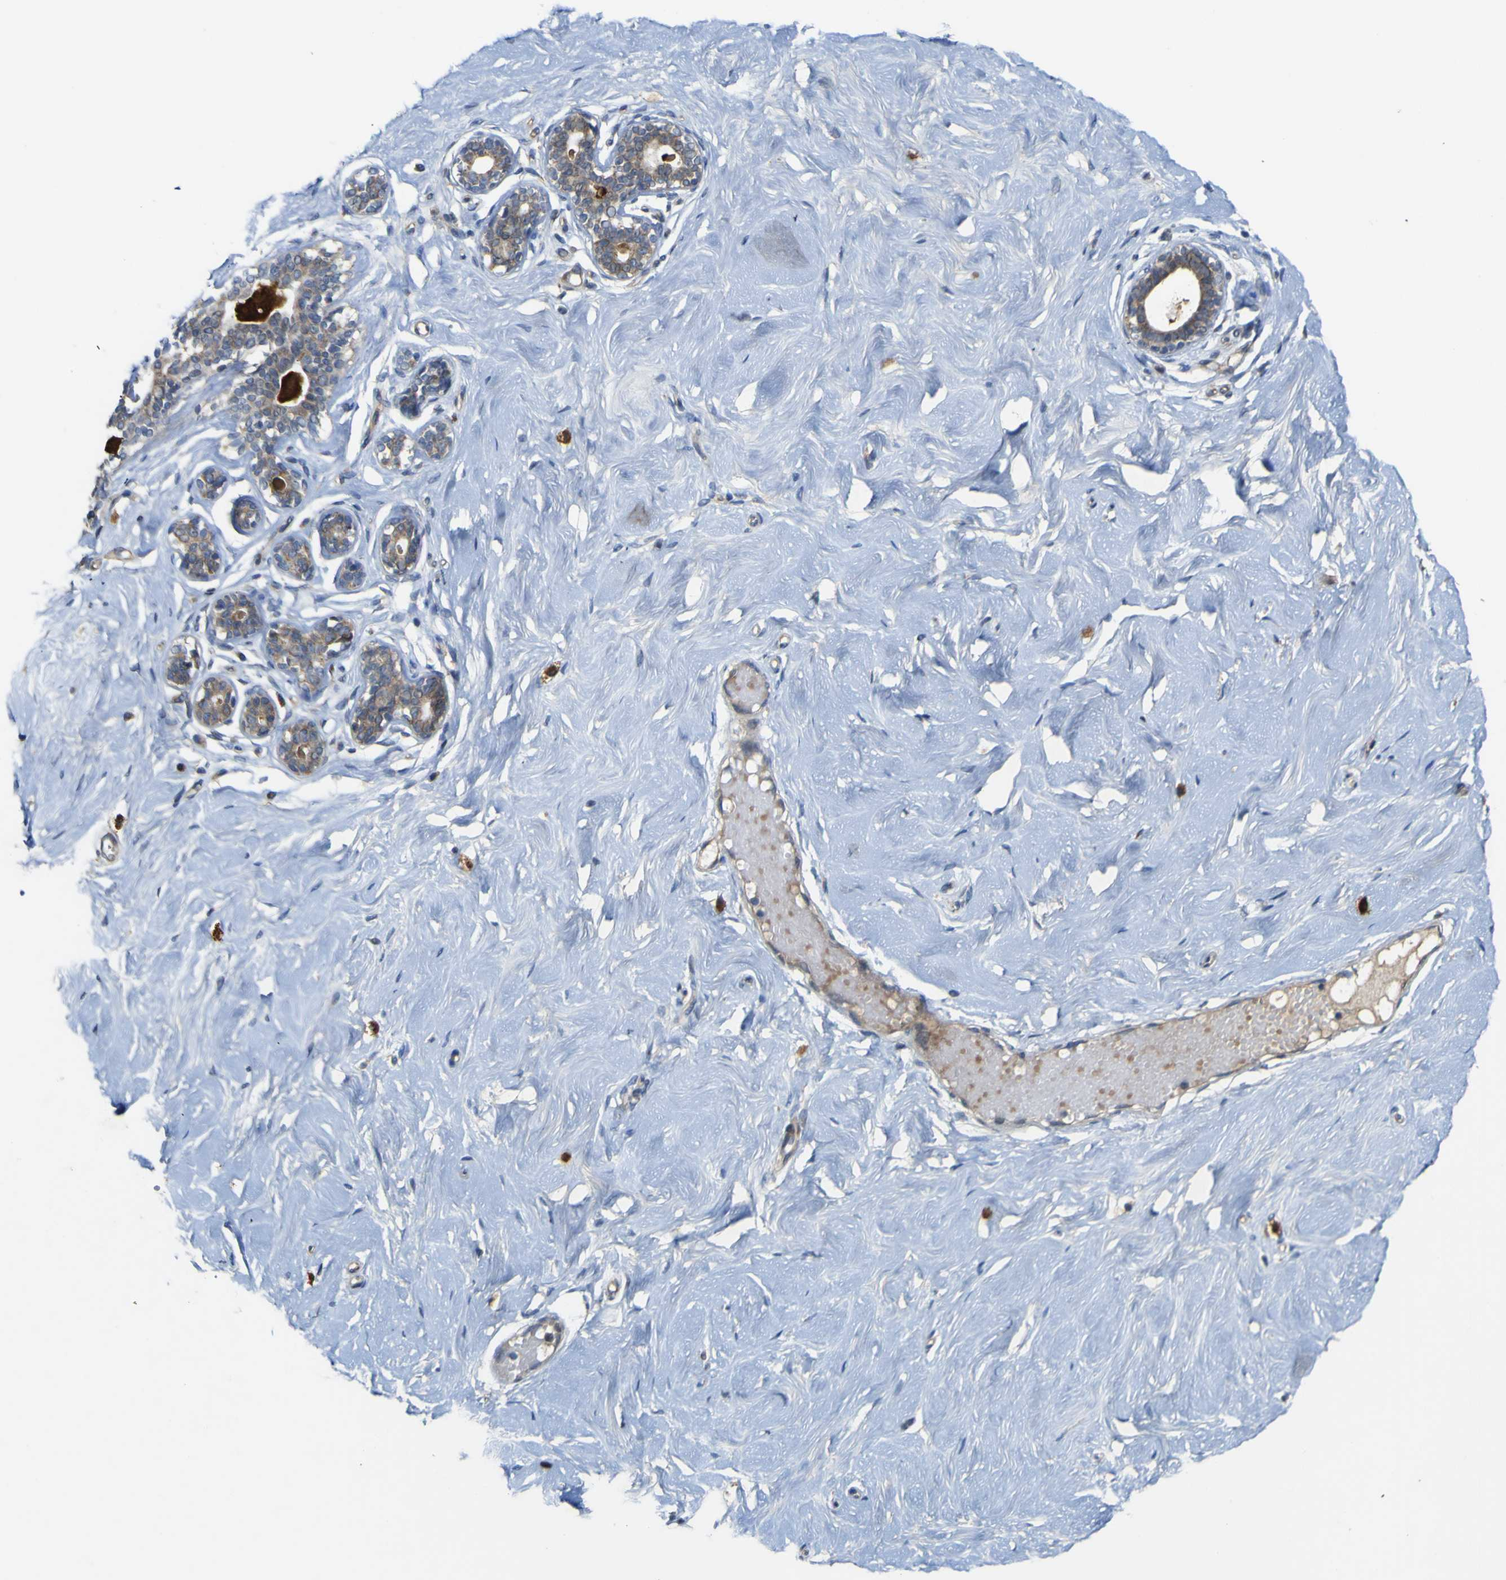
{"staining": {"intensity": "negative", "quantity": "none", "location": "none"}, "tissue": "breast", "cell_type": "Adipocytes", "image_type": "normal", "snomed": [{"axis": "morphology", "description": "Normal tissue, NOS"}, {"axis": "topography", "description": "Breast"}], "caption": "Micrograph shows no protein positivity in adipocytes of unremarkable breast.", "gene": "IRAK2", "patient": {"sex": "female", "age": 23}}